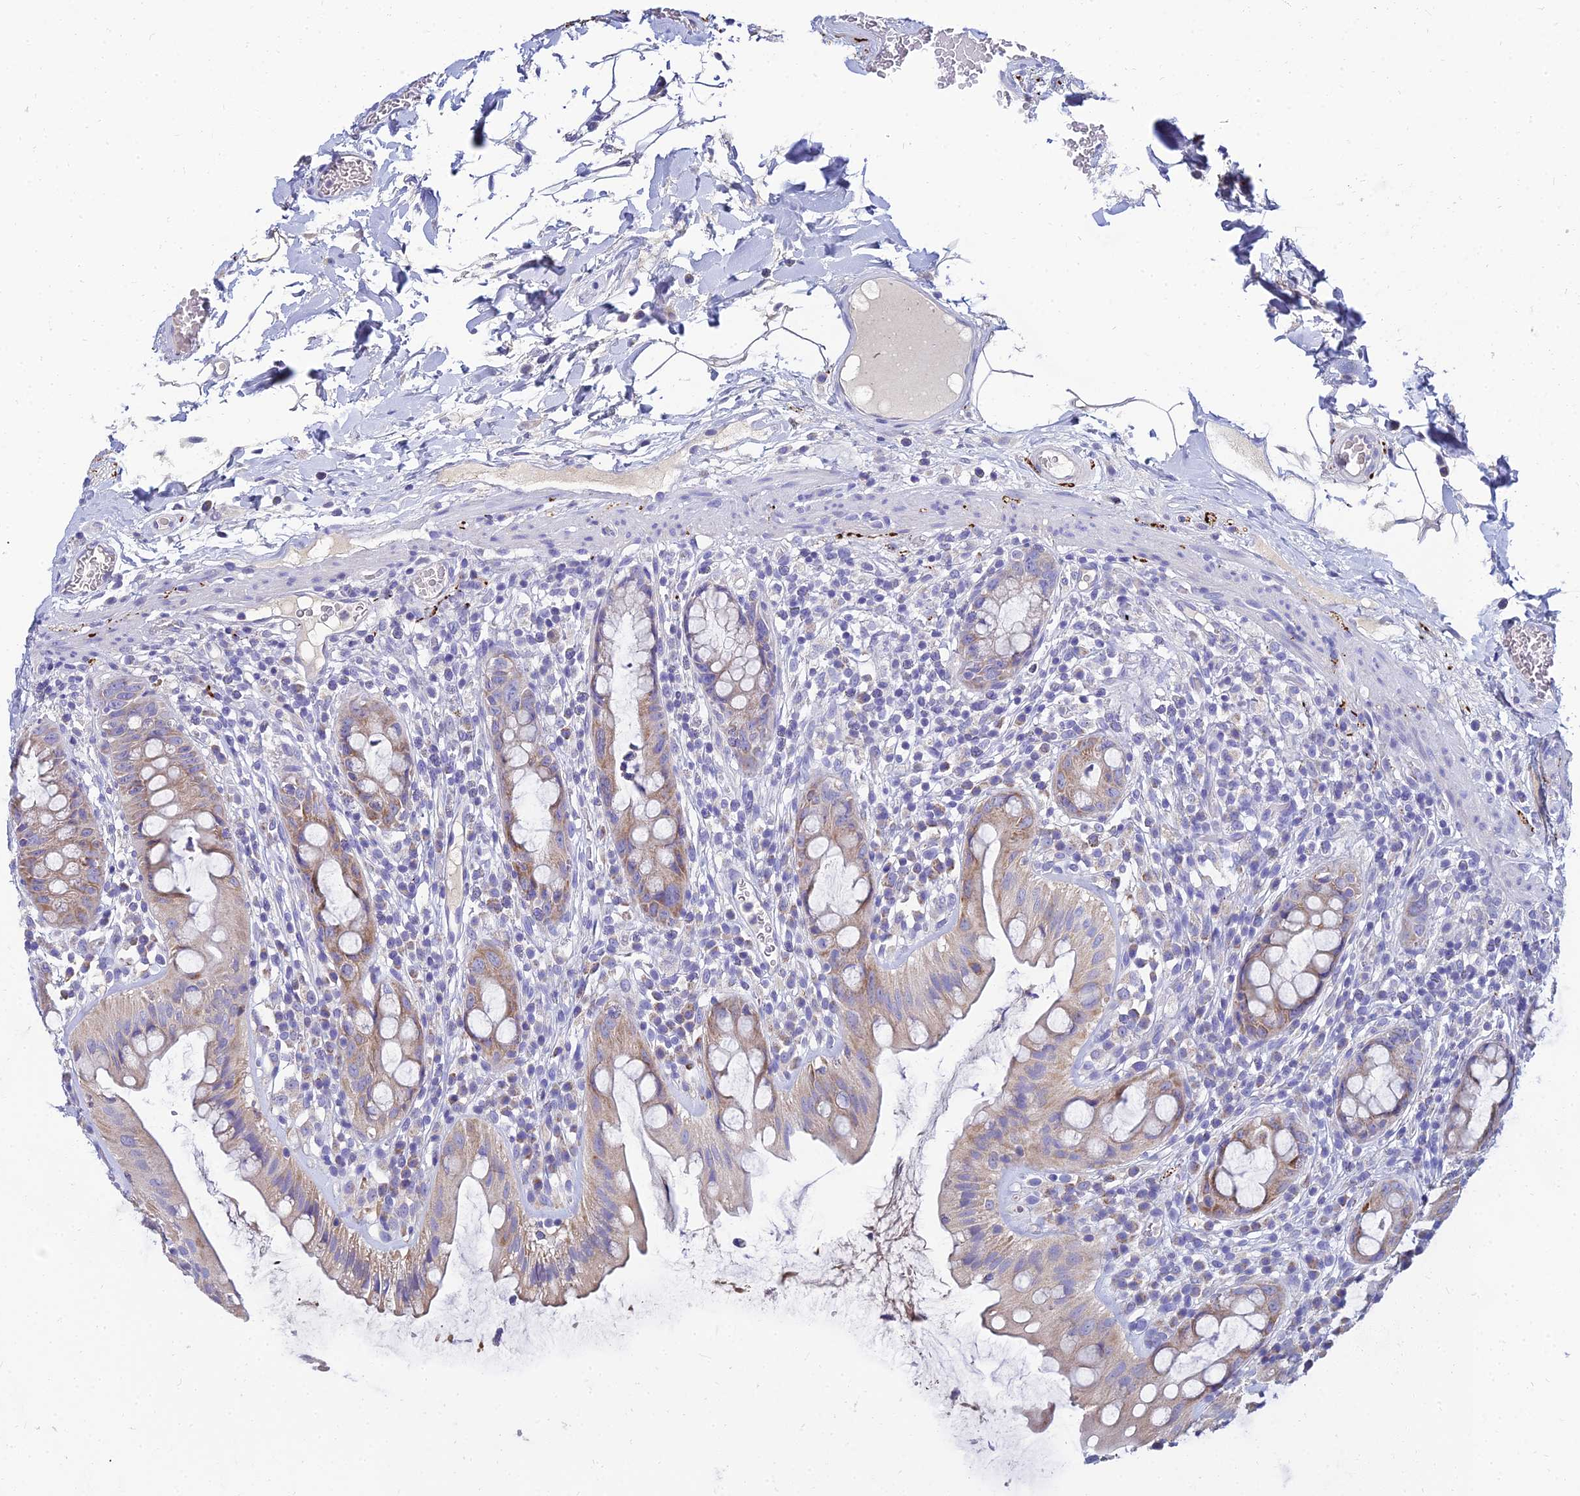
{"staining": {"intensity": "moderate", "quantity": "25%-75%", "location": "cytoplasmic/membranous"}, "tissue": "rectum", "cell_type": "Glandular cells", "image_type": "normal", "snomed": [{"axis": "morphology", "description": "Normal tissue, NOS"}, {"axis": "topography", "description": "Rectum"}], "caption": "Rectum was stained to show a protein in brown. There is medium levels of moderate cytoplasmic/membranous expression in approximately 25%-75% of glandular cells.", "gene": "NPY", "patient": {"sex": "female", "age": 57}}